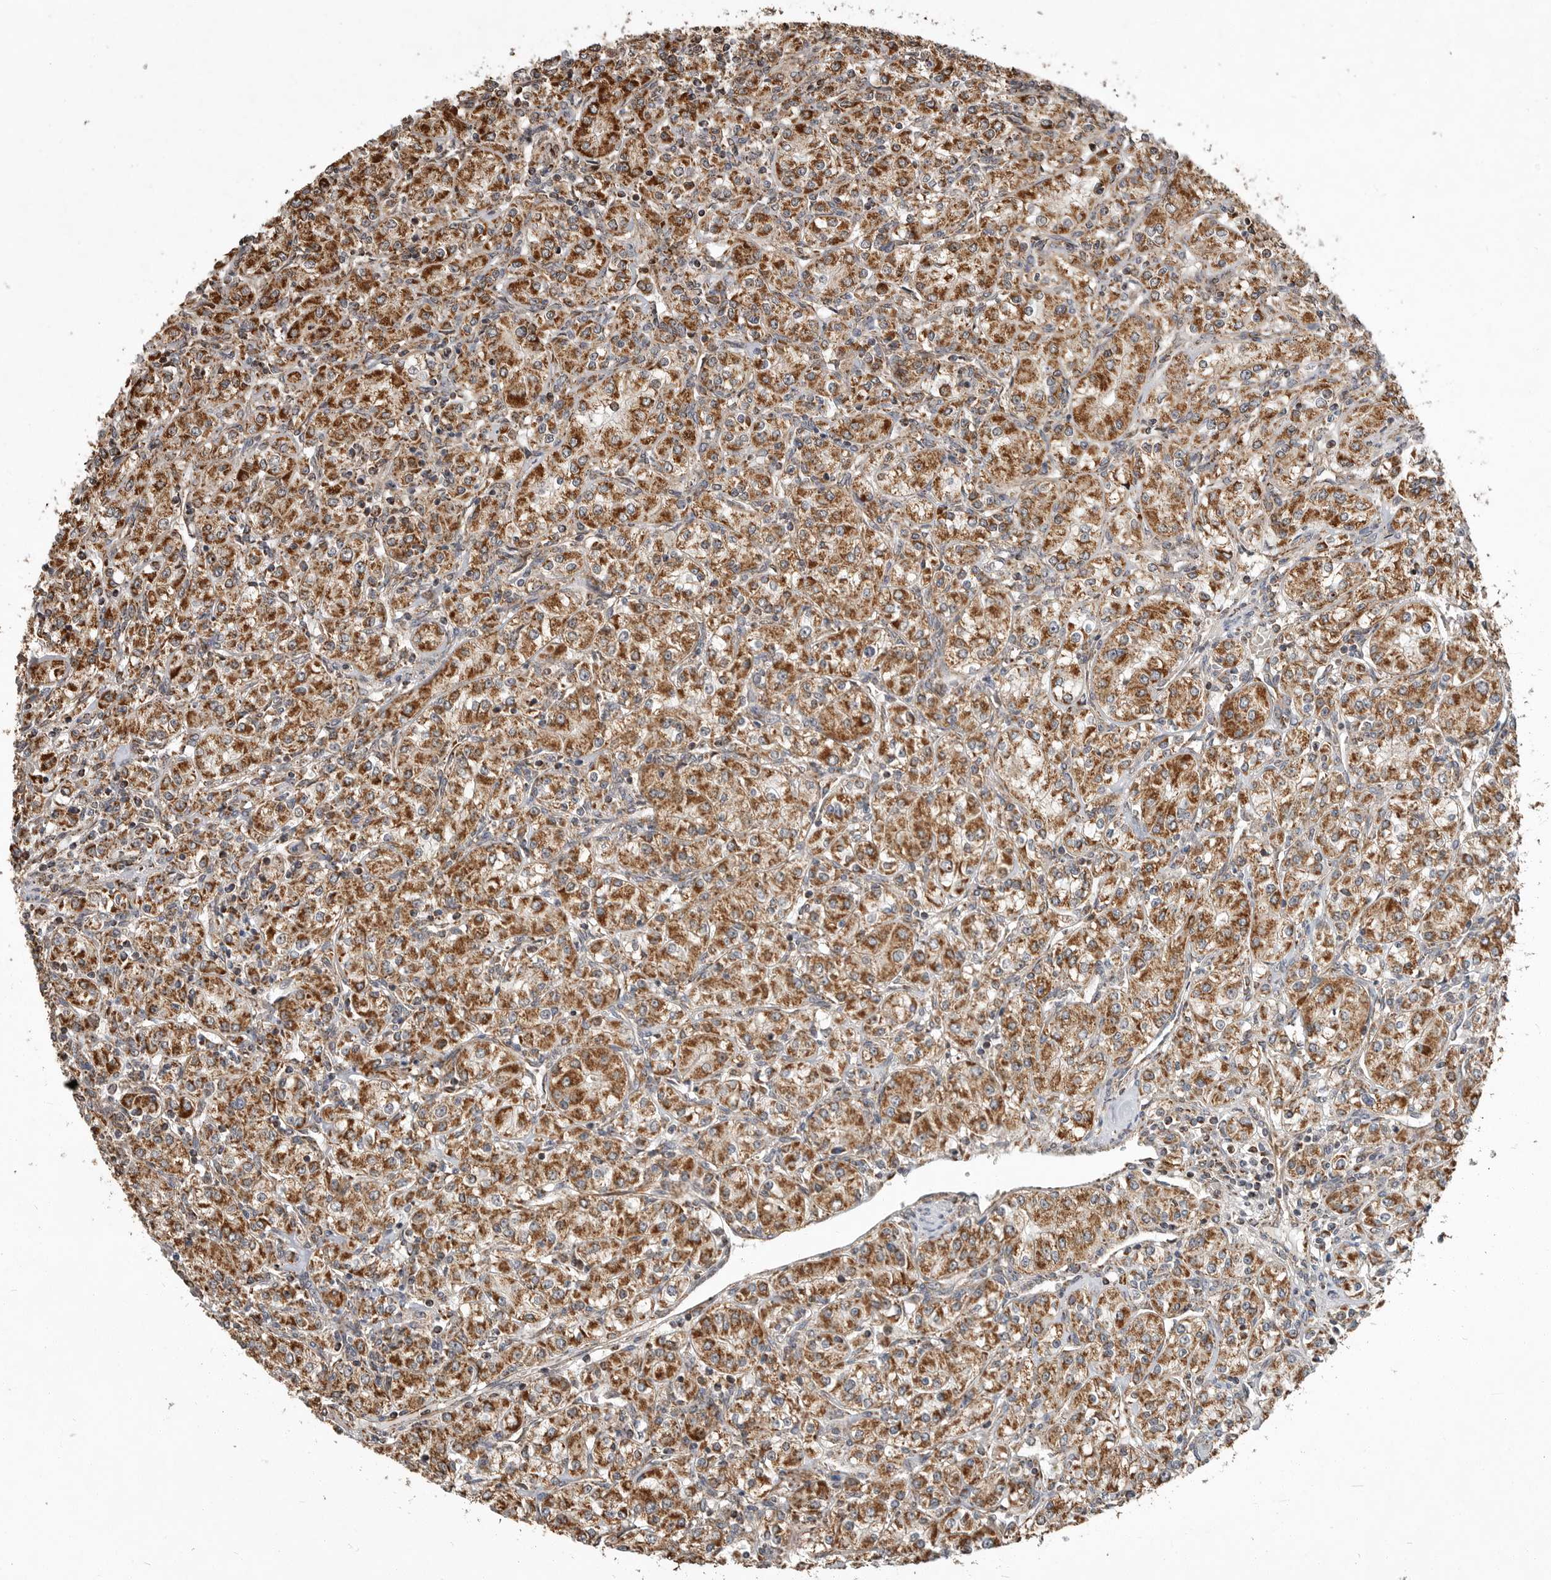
{"staining": {"intensity": "strong", "quantity": ">75%", "location": "cytoplasmic/membranous"}, "tissue": "renal cancer", "cell_type": "Tumor cells", "image_type": "cancer", "snomed": [{"axis": "morphology", "description": "Adenocarcinoma, NOS"}, {"axis": "topography", "description": "Kidney"}], "caption": "Human renal cancer stained with a protein marker reveals strong staining in tumor cells.", "gene": "GCNT2", "patient": {"sex": "male", "age": 77}}